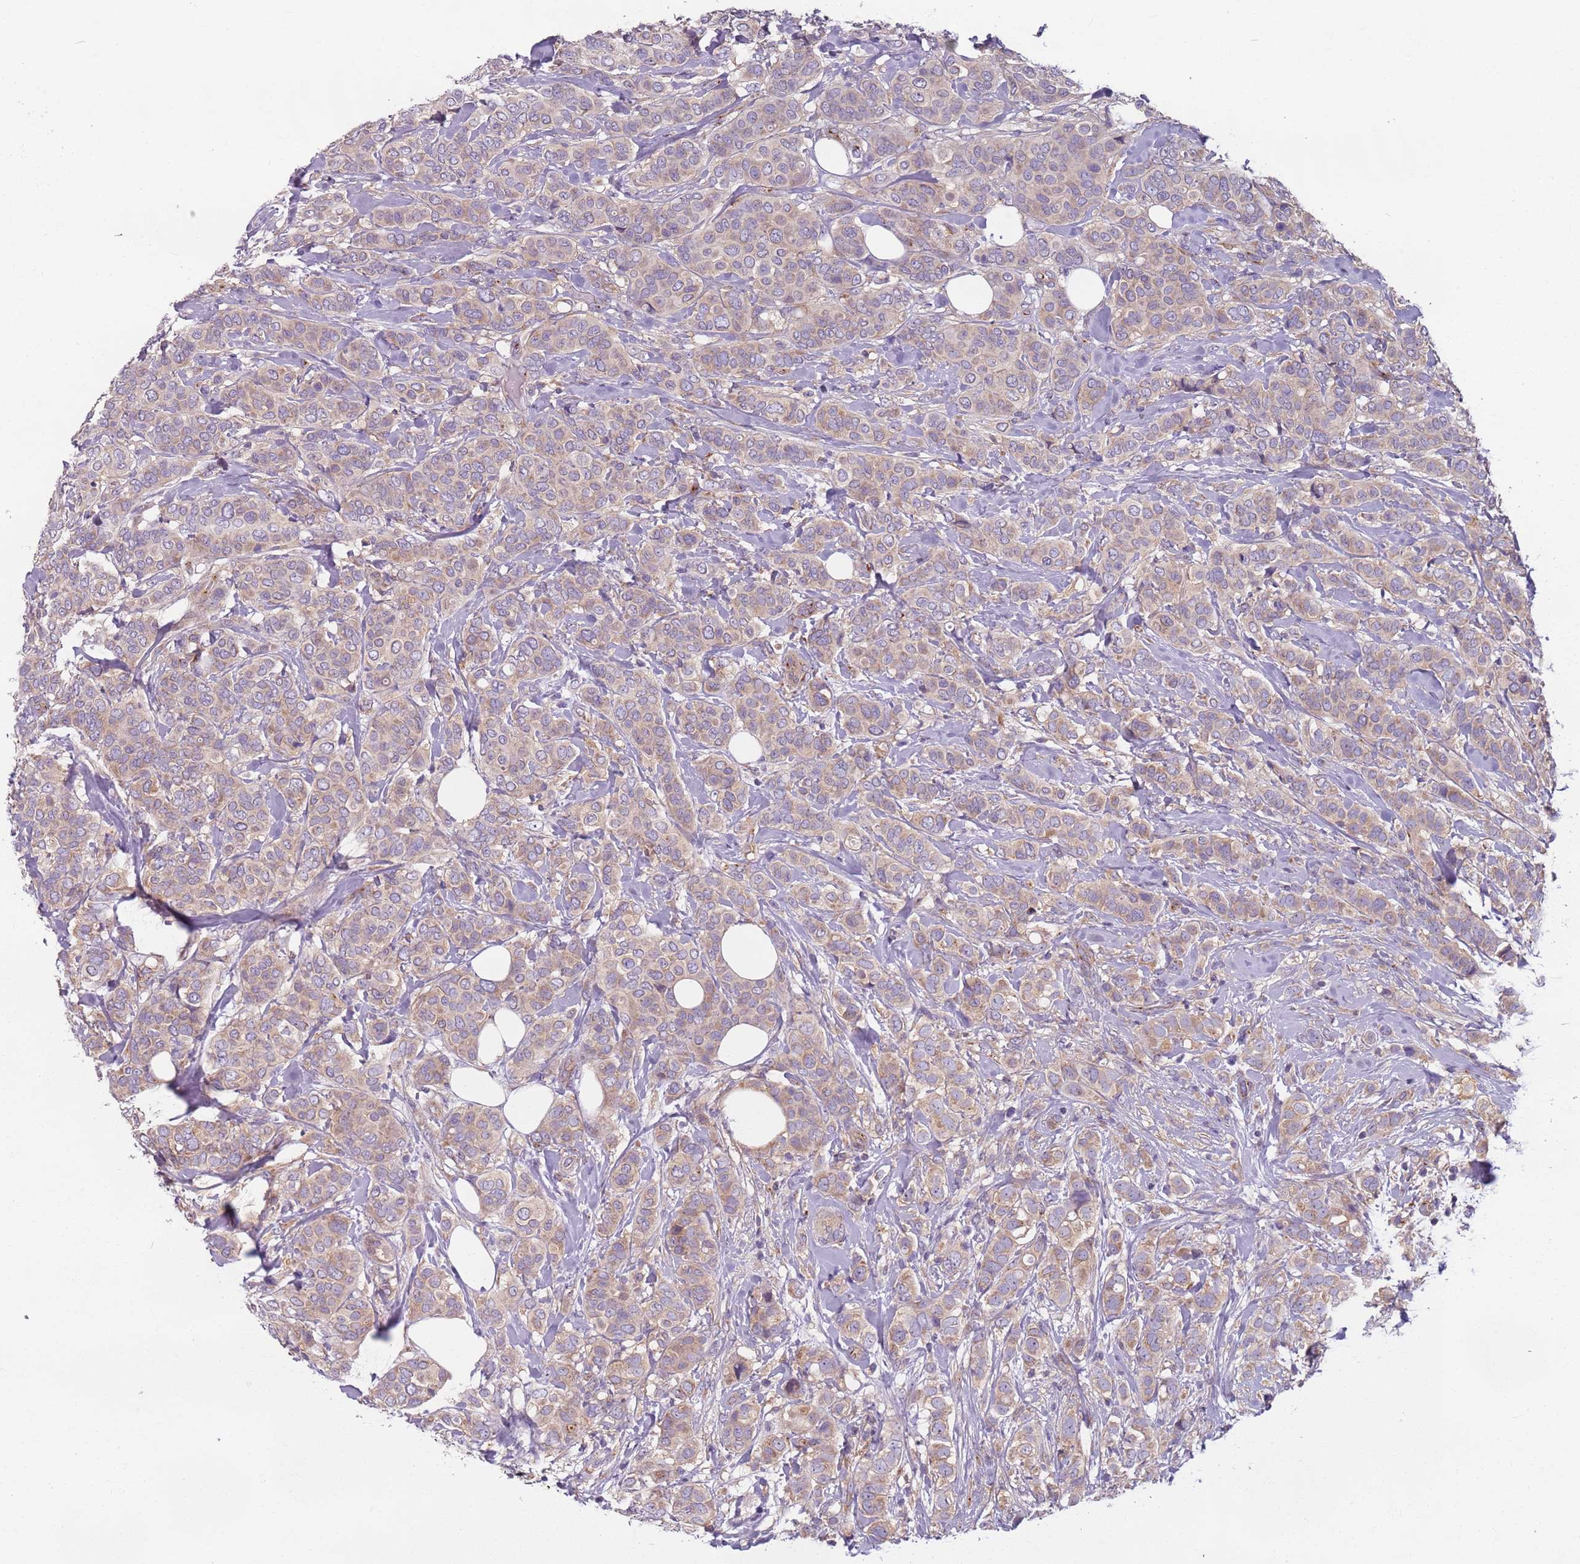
{"staining": {"intensity": "weak", "quantity": "25%-75%", "location": "cytoplasmic/membranous"}, "tissue": "breast cancer", "cell_type": "Tumor cells", "image_type": "cancer", "snomed": [{"axis": "morphology", "description": "Lobular carcinoma"}, {"axis": "topography", "description": "Breast"}], "caption": "Protein staining of breast cancer tissue shows weak cytoplasmic/membranous positivity in approximately 25%-75% of tumor cells. (DAB = brown stain, brightfield microscopy at high magnification).", "gene": "AKTIP", "patient": {"sex": "female", "age": 51}}